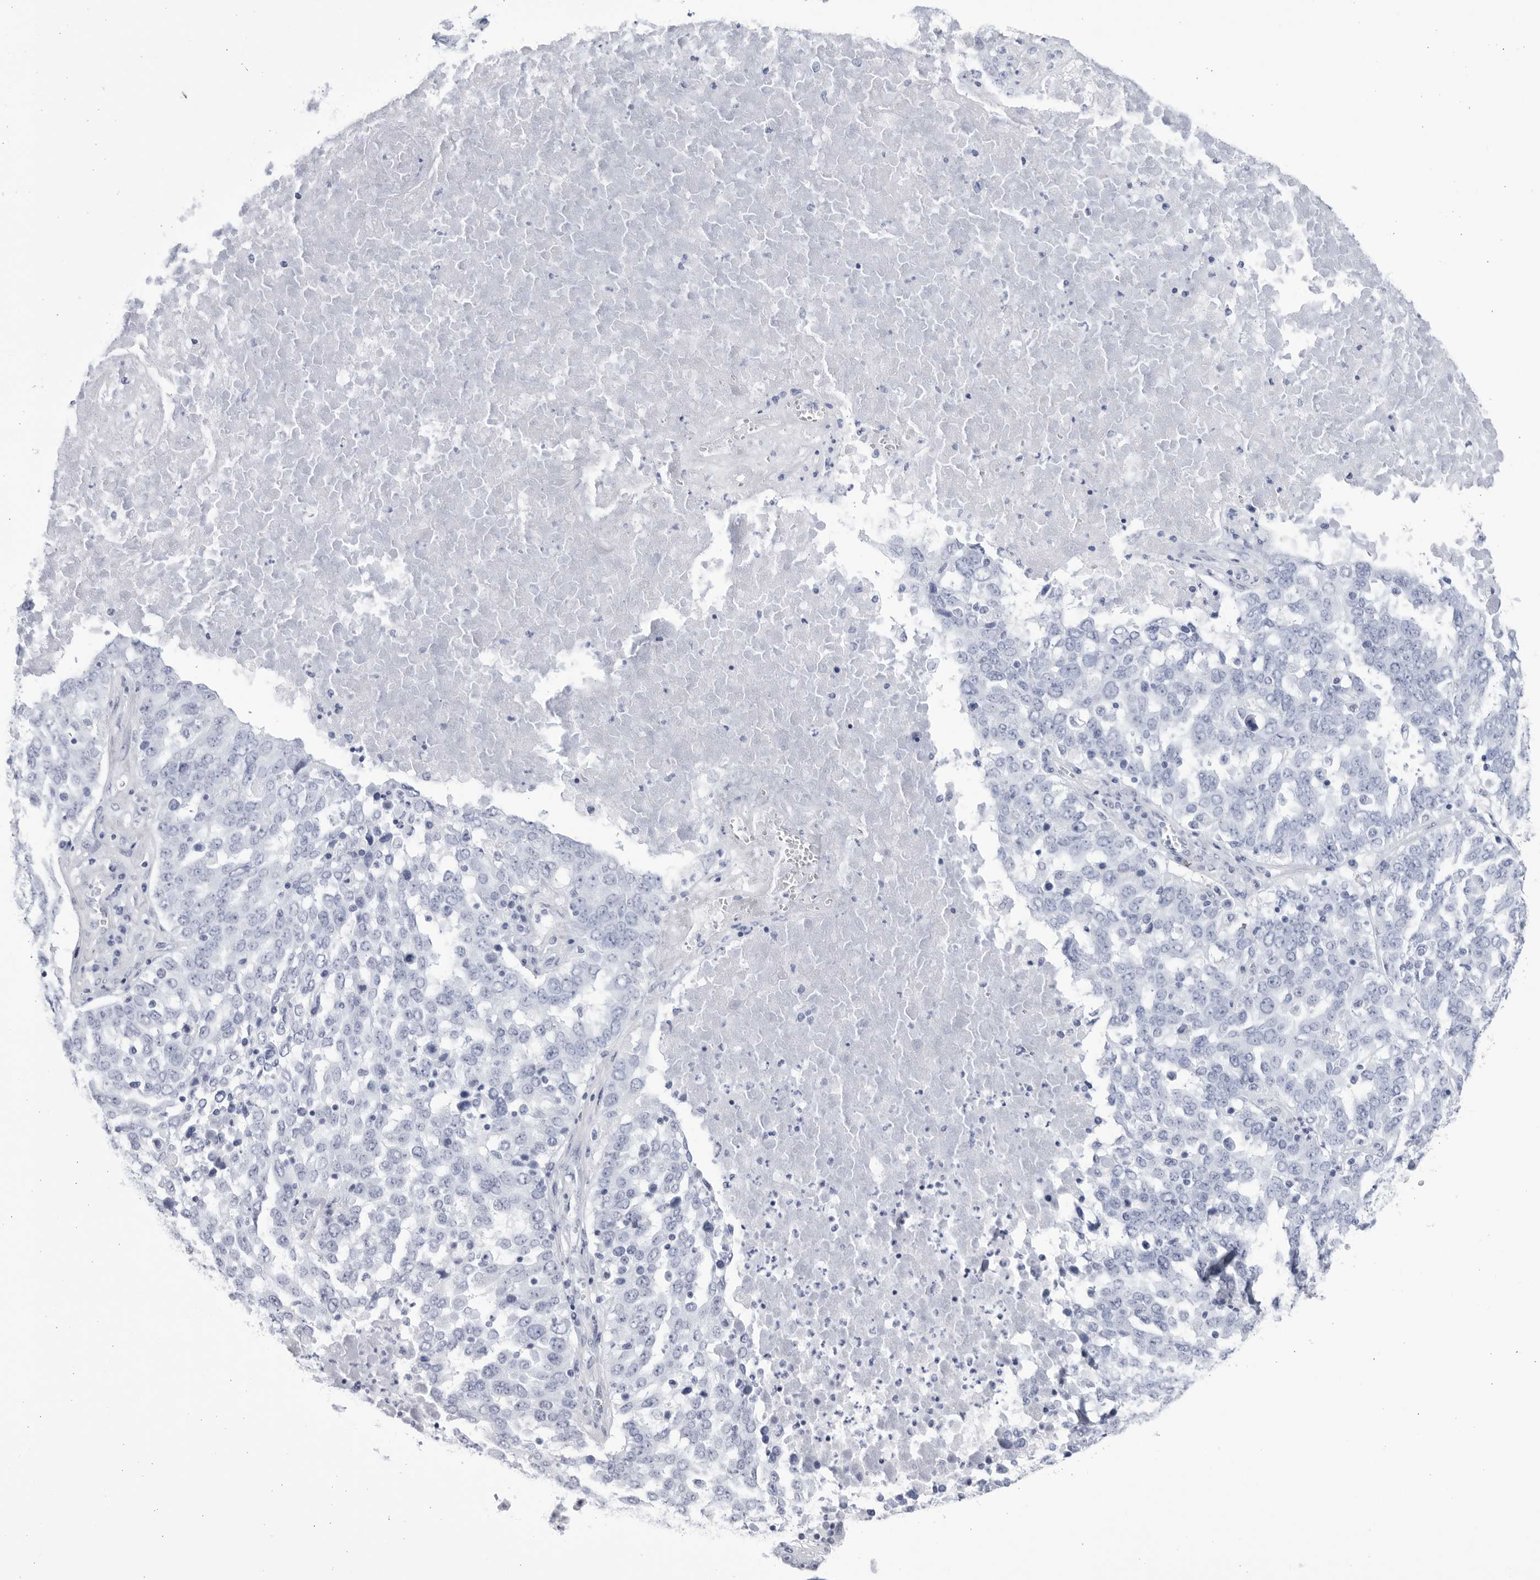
{"staining": {"intensity": "negative", "quantity": "none", "location": "none"}, "tissue": "ovarian cancer", "cell_type": "Tumor cells", "image_type": "cancer", "snomed": [{"axis": "morphology", "description": "Carcinoma, endometroid"}, {"axis": "topography", "description": "Ovary"}], "caption": "DAB immunohistochemical staining of human endometroid carcinoma (ovarian) reveals no significant expression in tumor cells. The staining was performed using DAB (3,3'-diaminobenzidine) to visualize the protein expression in brown, while the nuclei were stained in blue with hematoxylin (Magnification: 20x).", "gene": "CCDC181", "patient": {"sex": "female", "age": 62}}